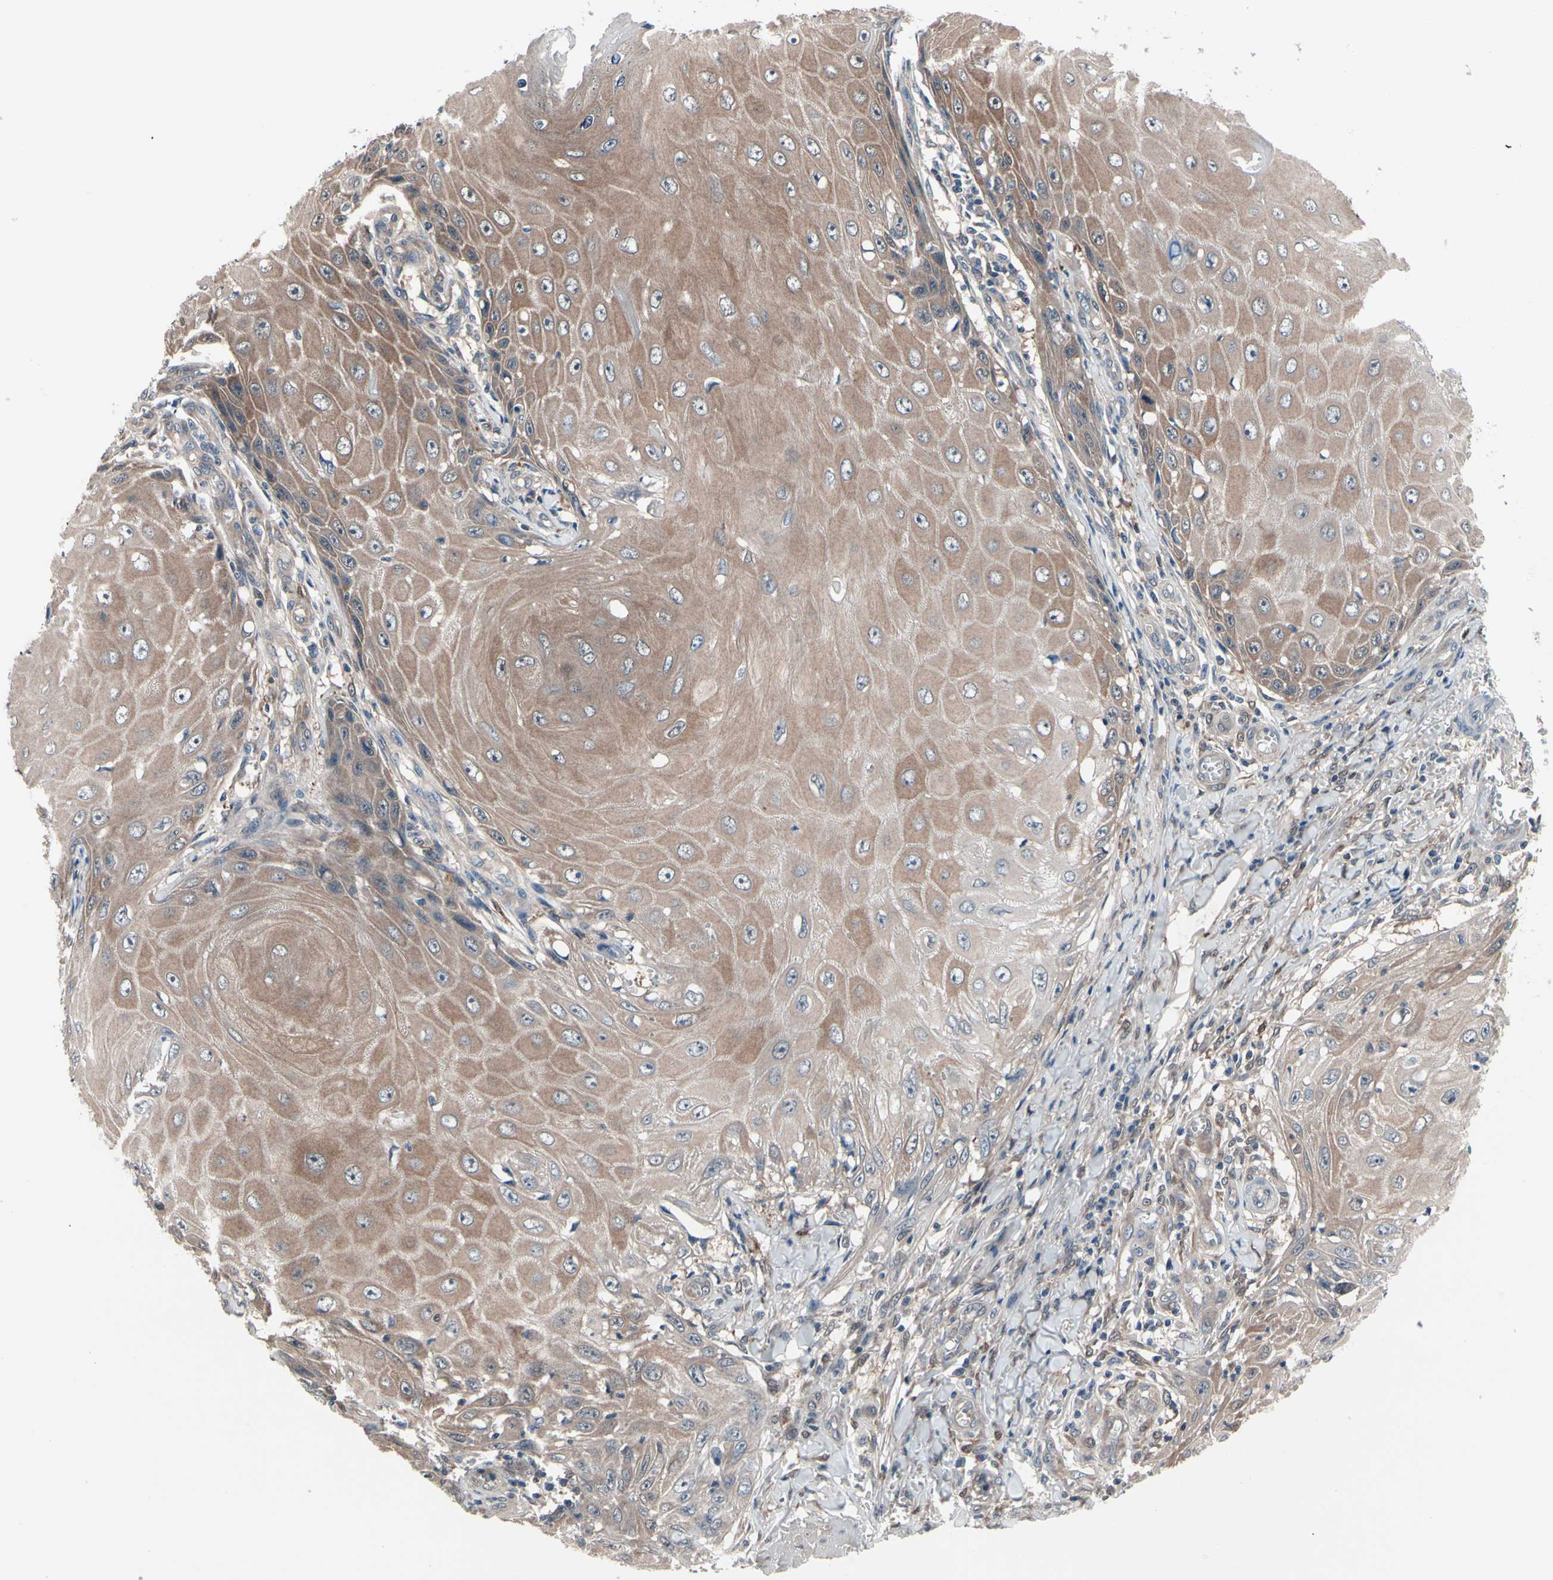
{"staining": {"intensity": "moderate", "quantity": ">75%", "location": "cytoplasmic/membranous"}, "tissue": "skin cancer", "cell_type": "Tumor cells", "image_type": "cancer", "snomed": [{"axis": "morphology", "description": "Squamous cell carcinoma, NOS"}, {"axis": "topography", "description": "Skin"}], "caption": "Immunohistochemistry of human squamous cell carcinoma (skin) exhibits medium levels of moderate cytoplasmic/membranous positivity in approximately >75% of tumor cells. Nuclei are stained in blue.", "gene": "PRDX6", "patient": {"sex": "female", "age": 73}}